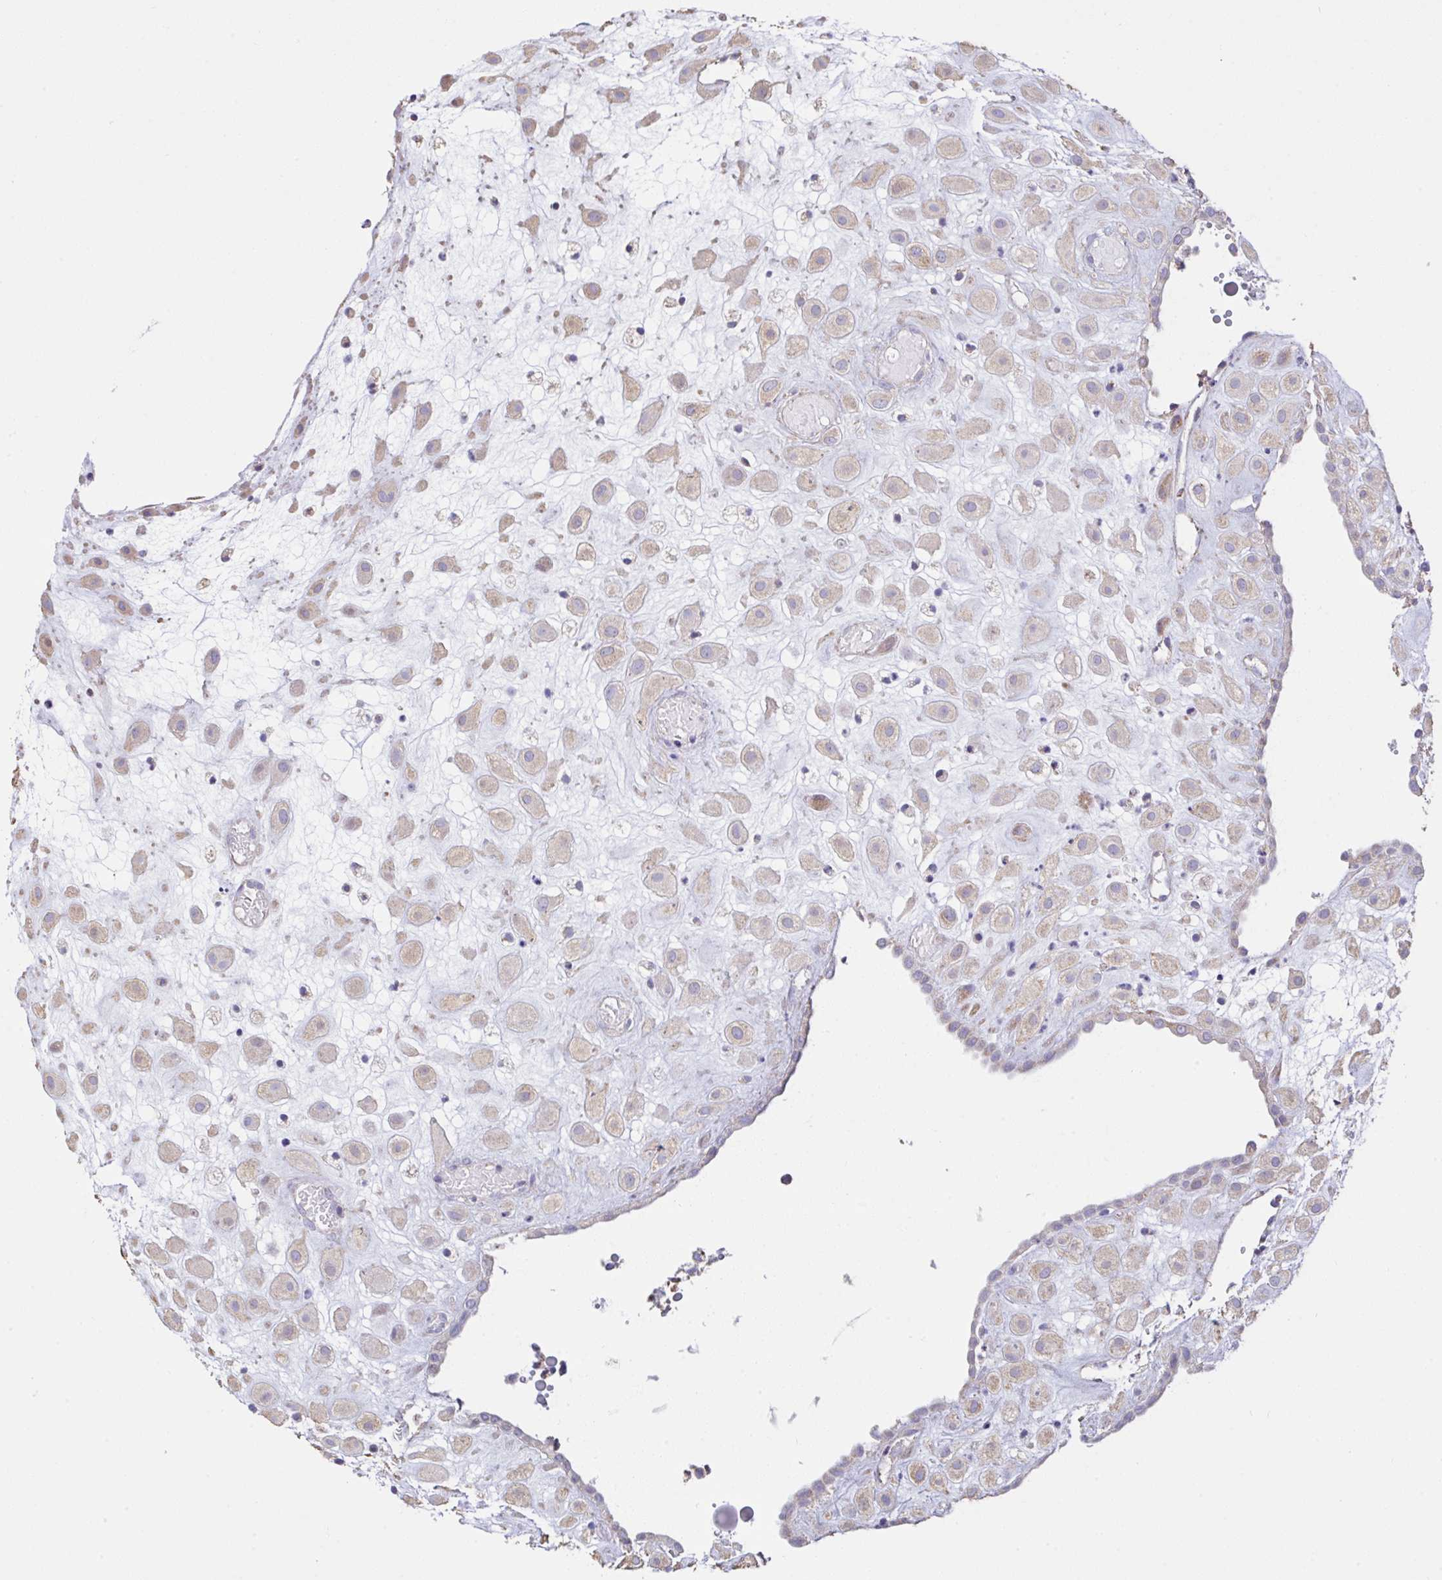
{"staining": {"intensity": "weak", "quantity": ">75%", "location": "cytoplasmic/membranous"}, "tissue": "placenta", "cell_type": "Decidual cells", "image_type": "normal", "snomed": [{"axis": "morphology", "description": "Normal tissue, NOS"}, {"axis": "topography", "description": "Placenta"}], "caption": "Protein staining exhibits weak cytoplasmic/membranous expression in approximately >75% of decidual cells in unremarkable placenta. (brown staining indicates protein expression, while blue staining denotes nuclei).", "gene": "DOK7", "patient": {"sex": "female", "age": 24}}